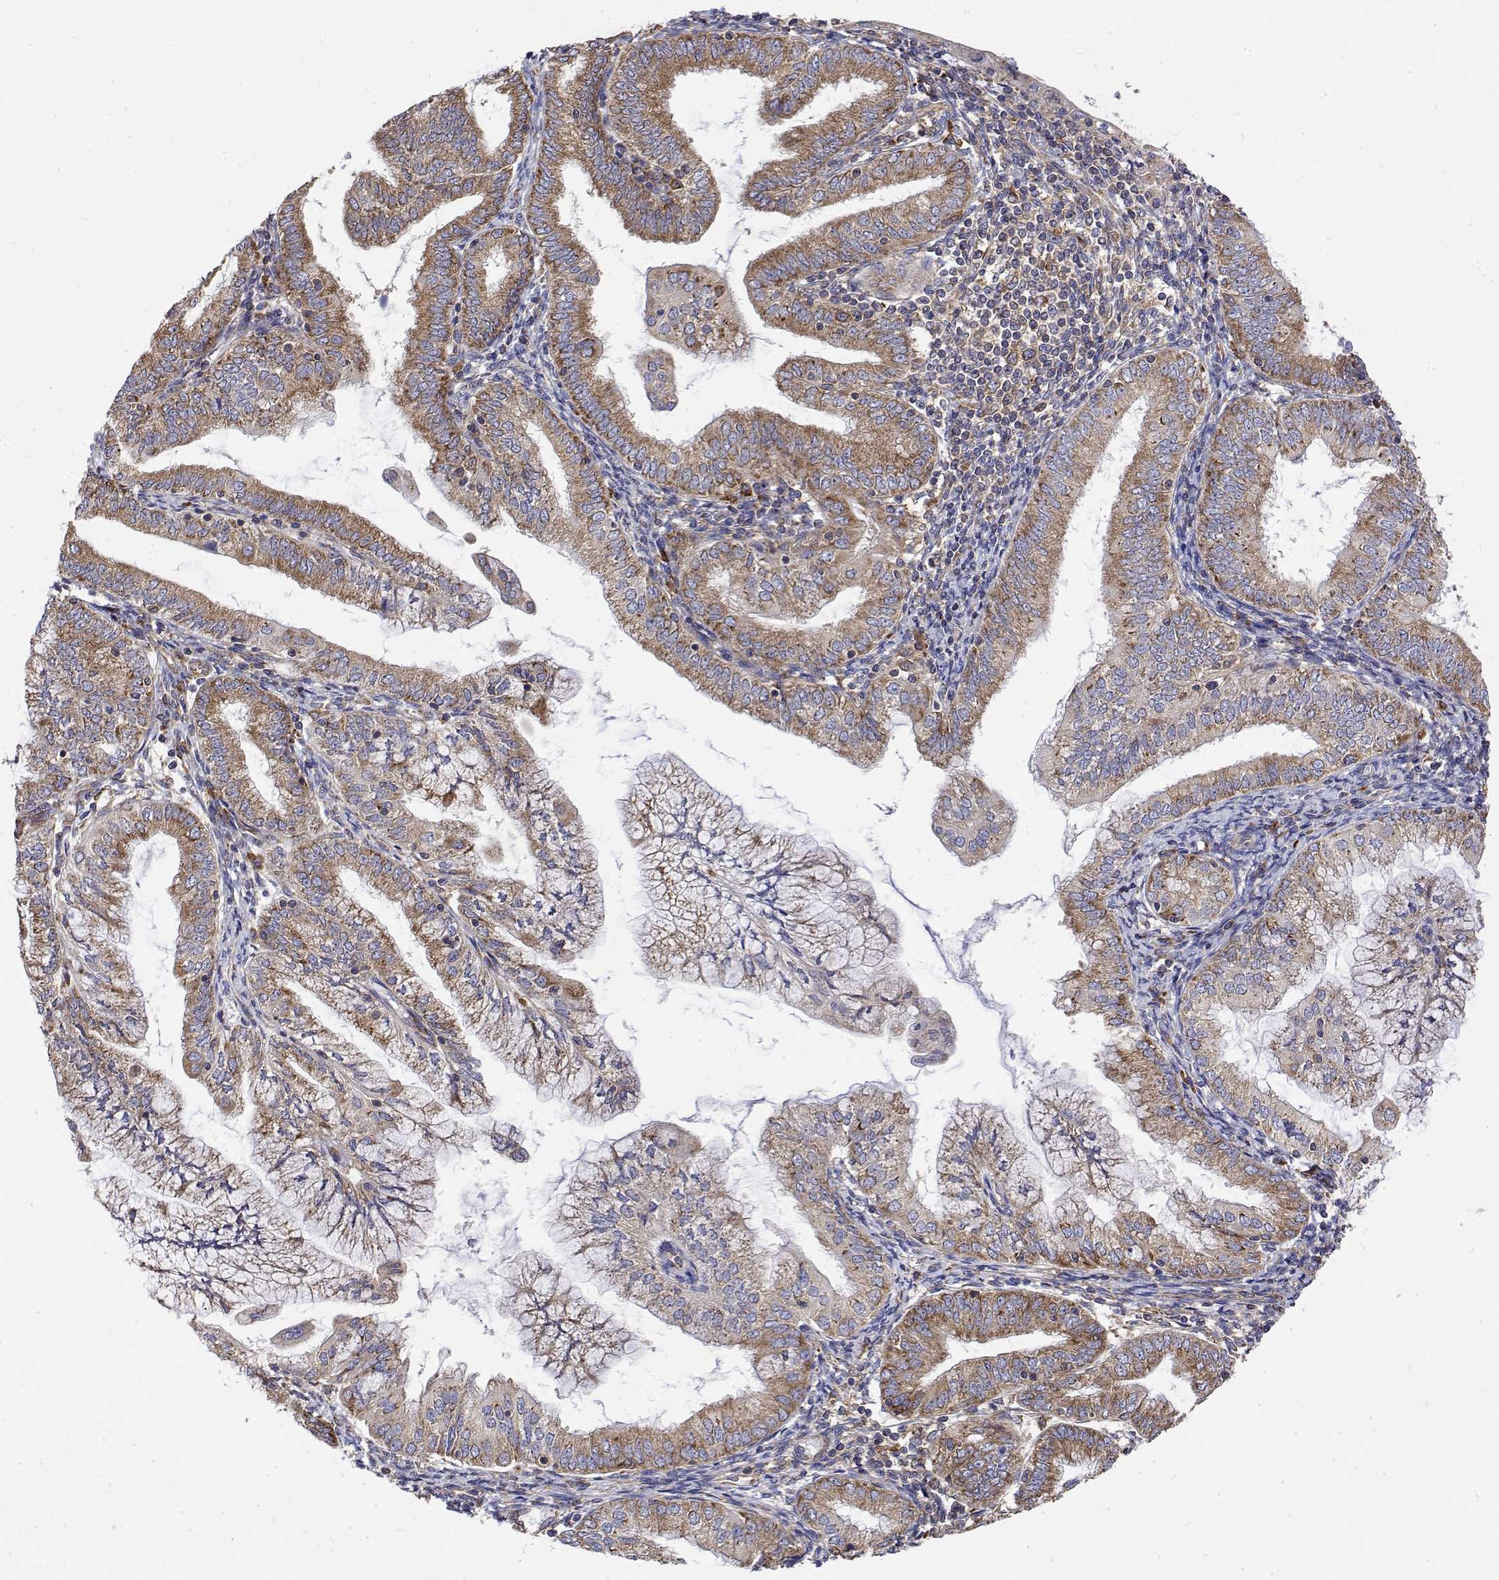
{"staining": {"intensity": "moderate", "quantity": ">75%", "location": "cytoplasmic/membranous"}, "tissue": "endometrial cancer", "cell_type": "Tumor cells", "image_type": "cancer", "snomed": [{"axis": "morphology", "description": "Adenocarcinoma, NOS"}, {"axis": "topography", "description": "Endometrium"}], "caption": "Approximately >75% of tumor cells in endometrial cancer demonstrate moderate cytoplasmic/membranous protein staining as visualized by brown immunohistochemical staining.", "gene": "EEF1G", "patient": {"sex": "female", "age": 55}}